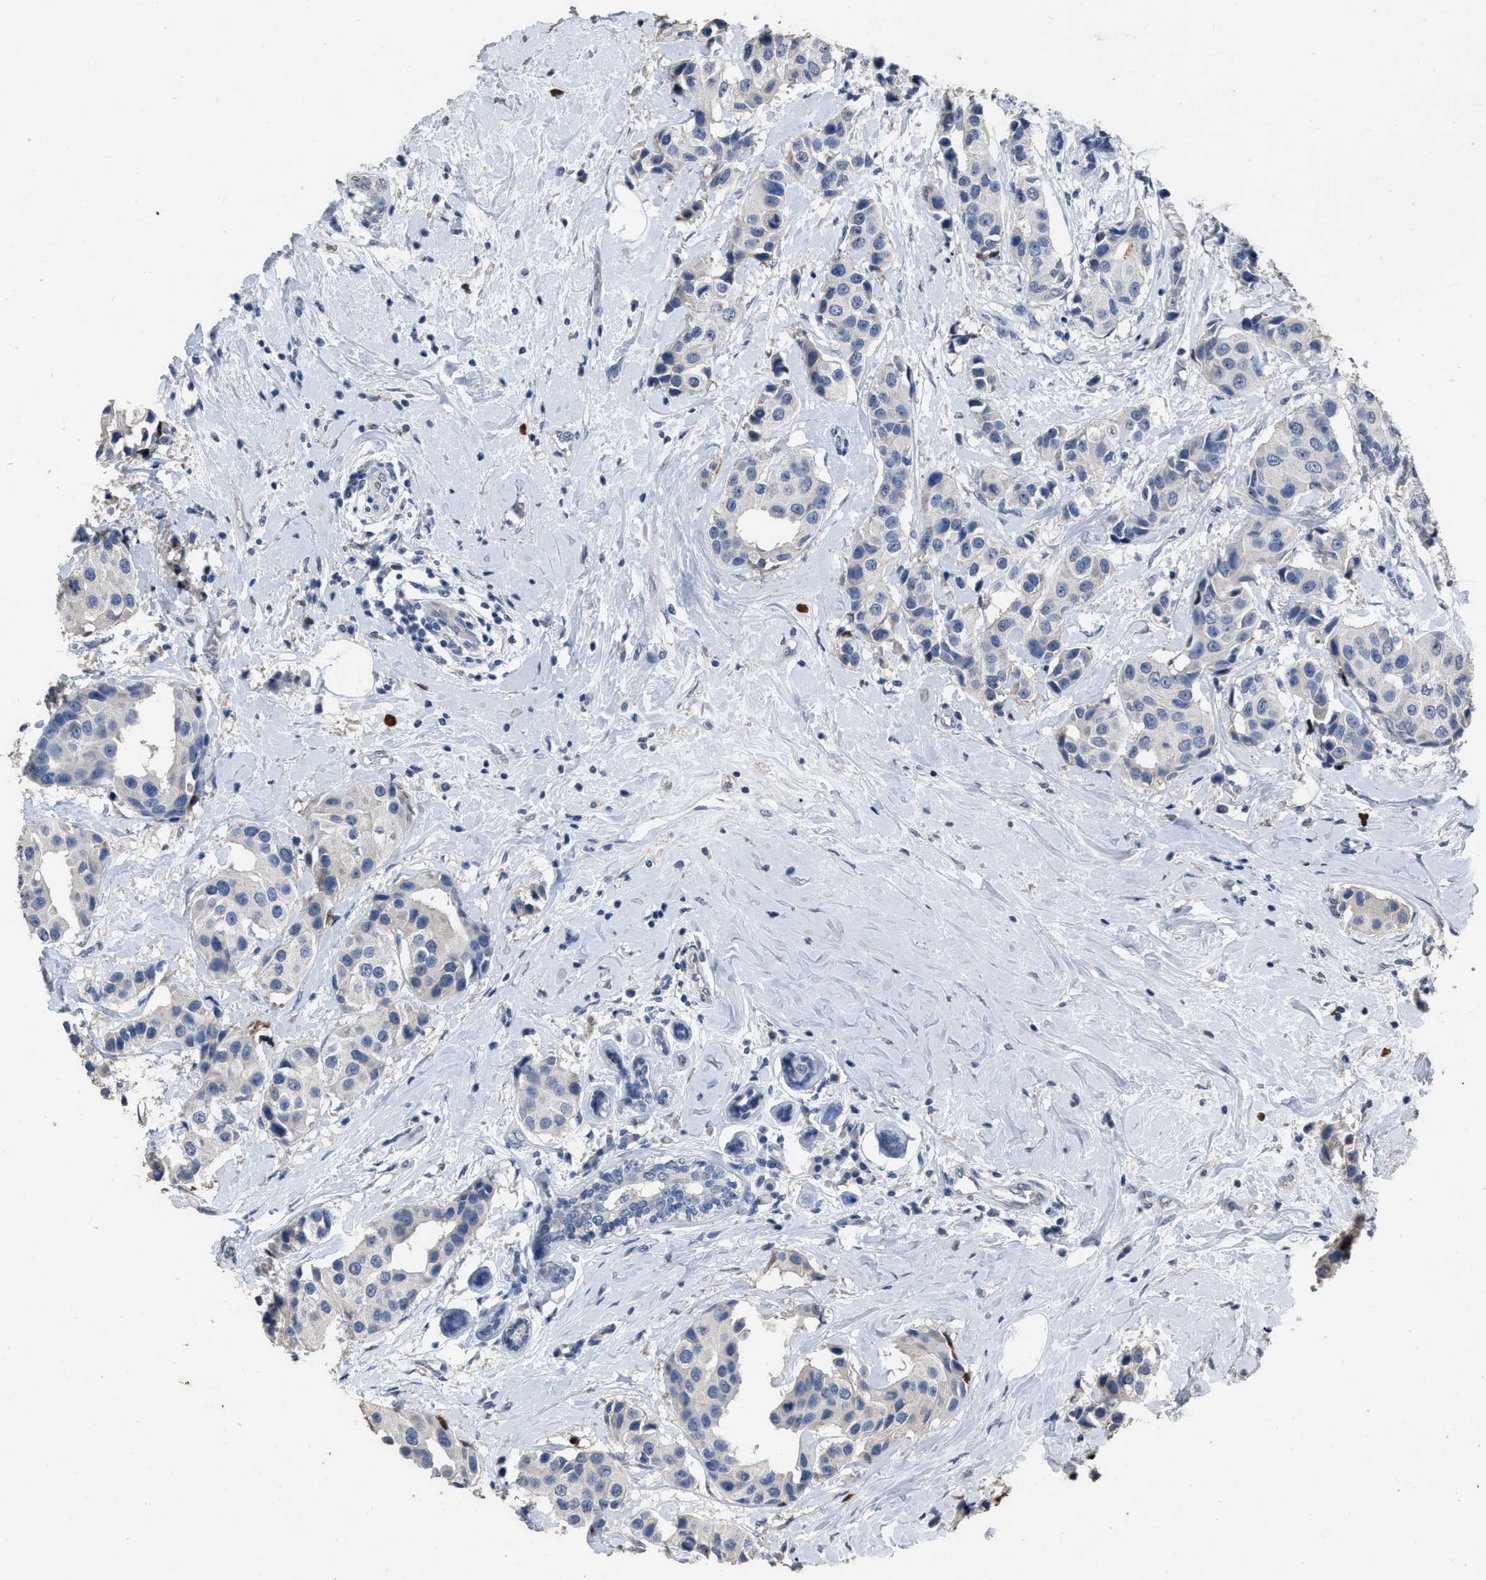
{"staining": {"intensity": "negative", "quantity": "none", "location": "none"}, "tissue": "breast cancer", "cell_type": "Tumor cells", "image_type": "cancer", "snomed": [{"axis": "morphology", "description": "Normal tissue, NOS"}, {"axis": "morphology", "description": "Duct carcinoma"}, {"axis": "topography", "description": "Breast"}], "caption": "IHC micrograph of neoplastic tissue: breast invasive ductal carcinoma stained with DAB (3,3'-diaminobenzidine) displays no significant protein positivity in tumor cells.", "gene": "HABP2", "patient": {"sex": "female", "age": 39}}